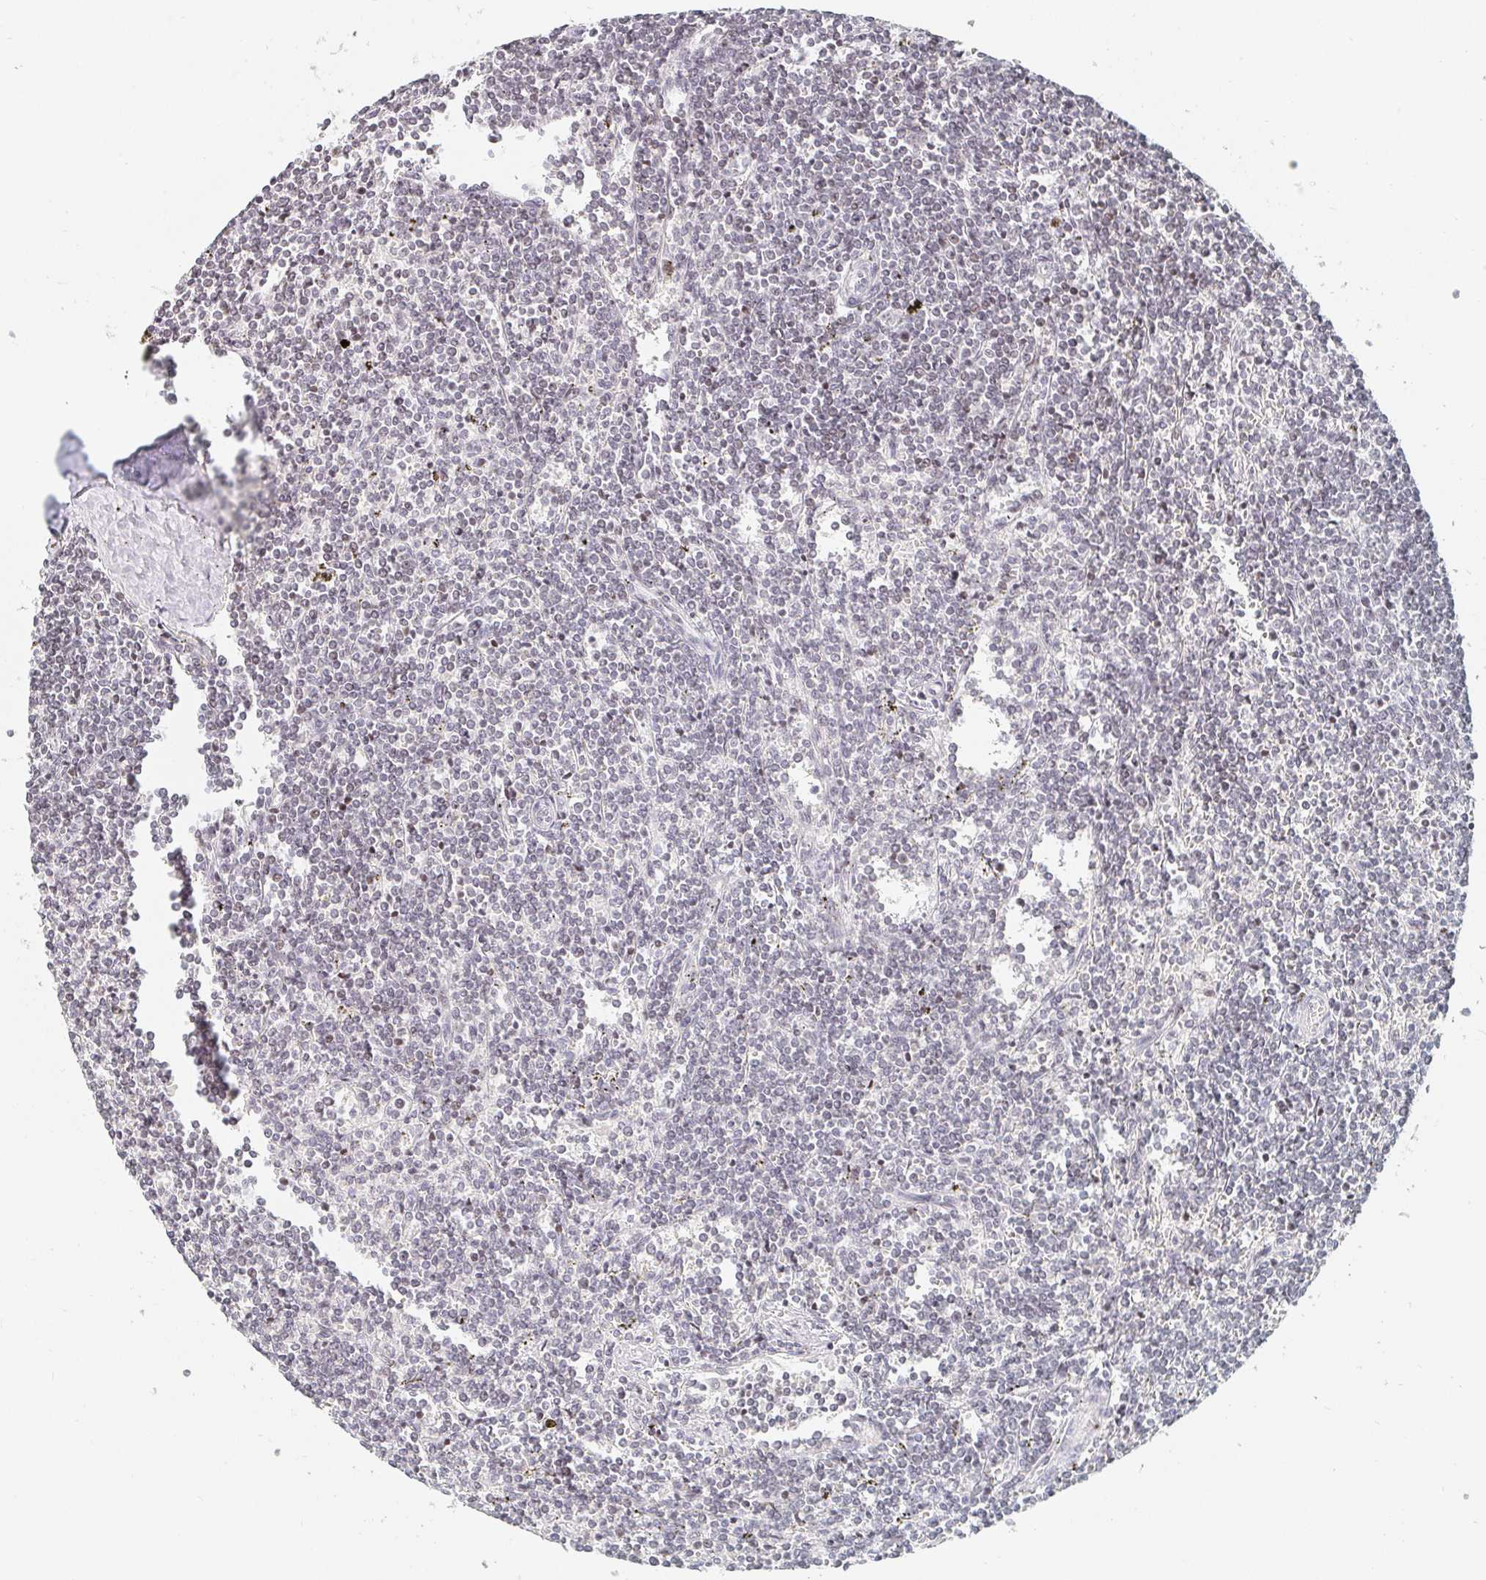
{"staining": {"intensity": "negative", "quantity": "none", "location": "none"}, "tissue": "lymphoma", "cell_type": "Tumor cells", "image_type": "cancer", "snomed": [{"axis": "morphology", "description": "Malignant lymphoma, non-Hodgkin's type, Low grade"}, {"axis": "topography", "description": "Spleen"}], "caption": "This is an IHC photomicrograph of malignant lymphoma, non-Hodgkin's type (low-grade). There is no staining in tumor cells.", "gene": "NME9", "patient": {"sex": "male", "age": 78}}